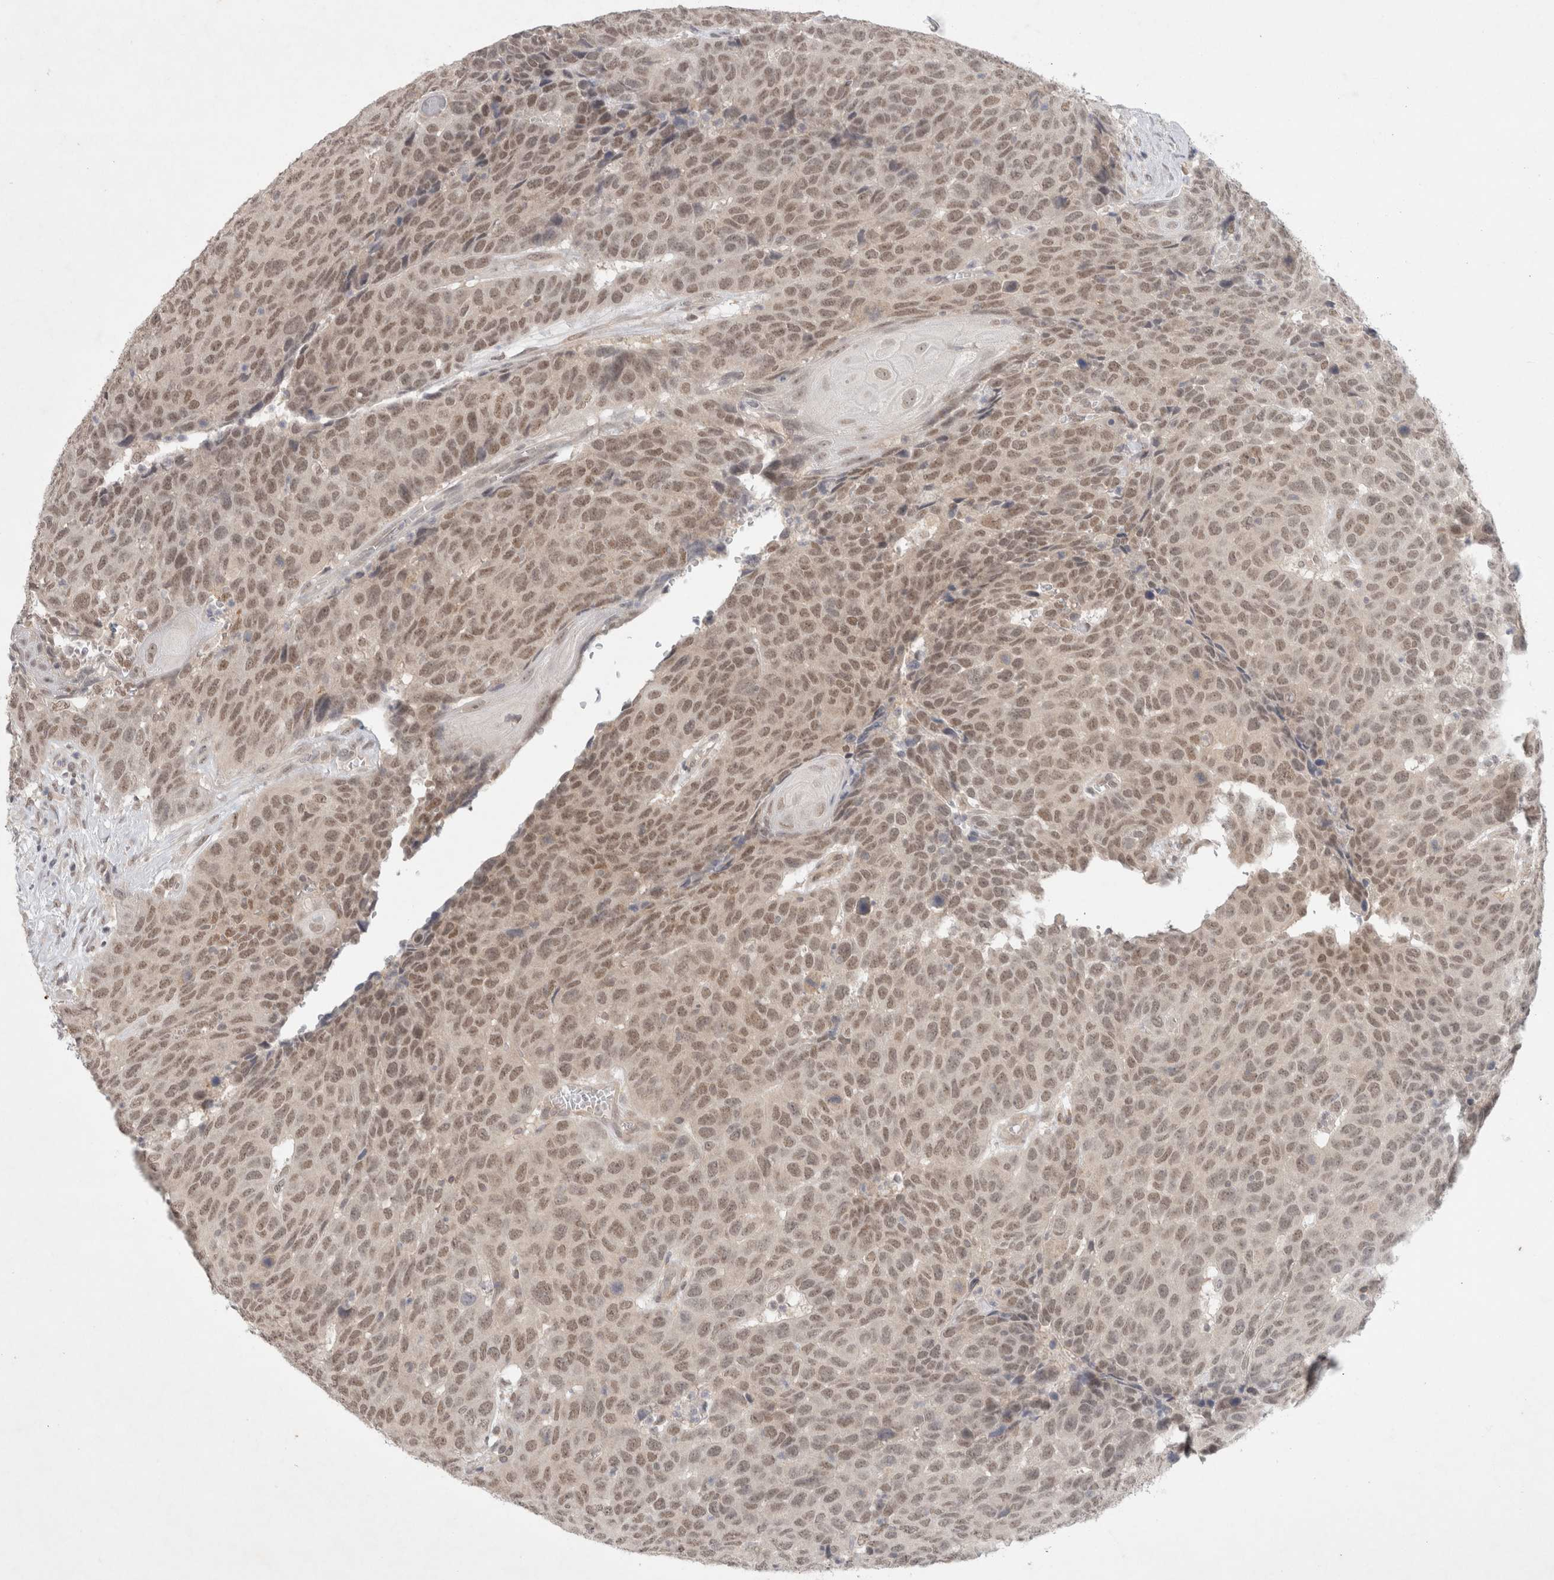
{"staining": {"intensity": "moderate", "quantity": ">75%", "location": "nuclear"}, "tissue": "head and neck cancer", "cell_type": "Tumor cells", "image_type": "cancer", "snomed": [{"axis": "morphology", "description": "Squamous cell carcinoma, NOS"}, {"axis": "topography", "description": "Head-Neck"}], "caption": "This histopathology image displays immunohistochemistry (IHC) staining of head and neck cancer (squamous cell carcinoma), with medium moderate nuclear staining in about >75% of tumor cells.", "gene": "FBXO42", "patient": {"sex": "male", "age": 66}}